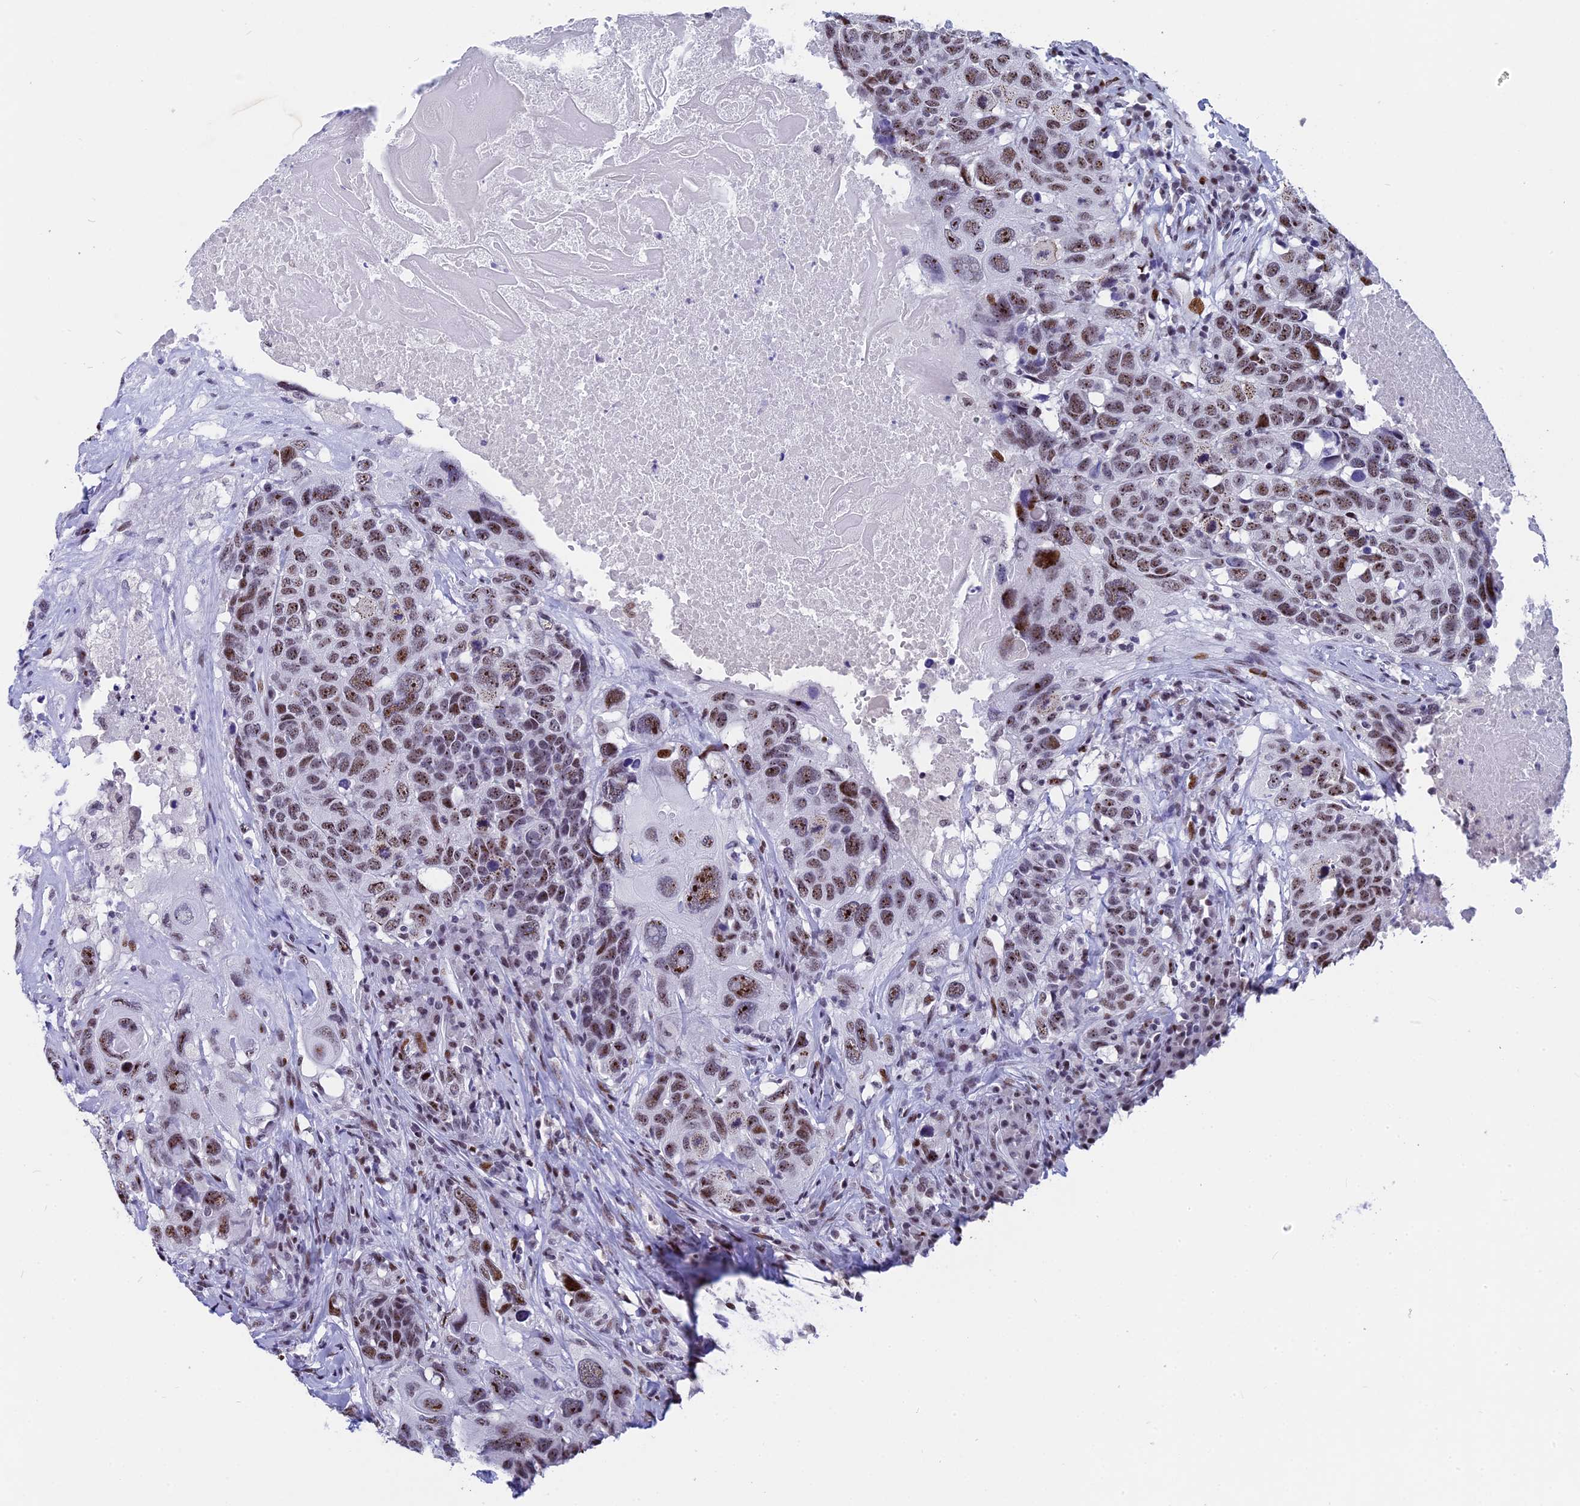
{"staining": {"intensity": "moderate", "quantity": ">75%", "location": "nuclear"}, "tissue": "head and neck cancer", "cell_type": "Tumor cells", "image_type": "cancer", "snomed": [{"axis": "morphology", "description": "Squamous cell carcinoma, NOS"}, {"axis": "topography", "description": "Head-Neck"}], "caption": "Squamous cell carcinoma (head and neck) stained for a protein (brown) displays moderate nuclear positive expression in about >75% of tumor cells.", "gene": "NSA2", "patient": {"sex": "male", "age": 66}}